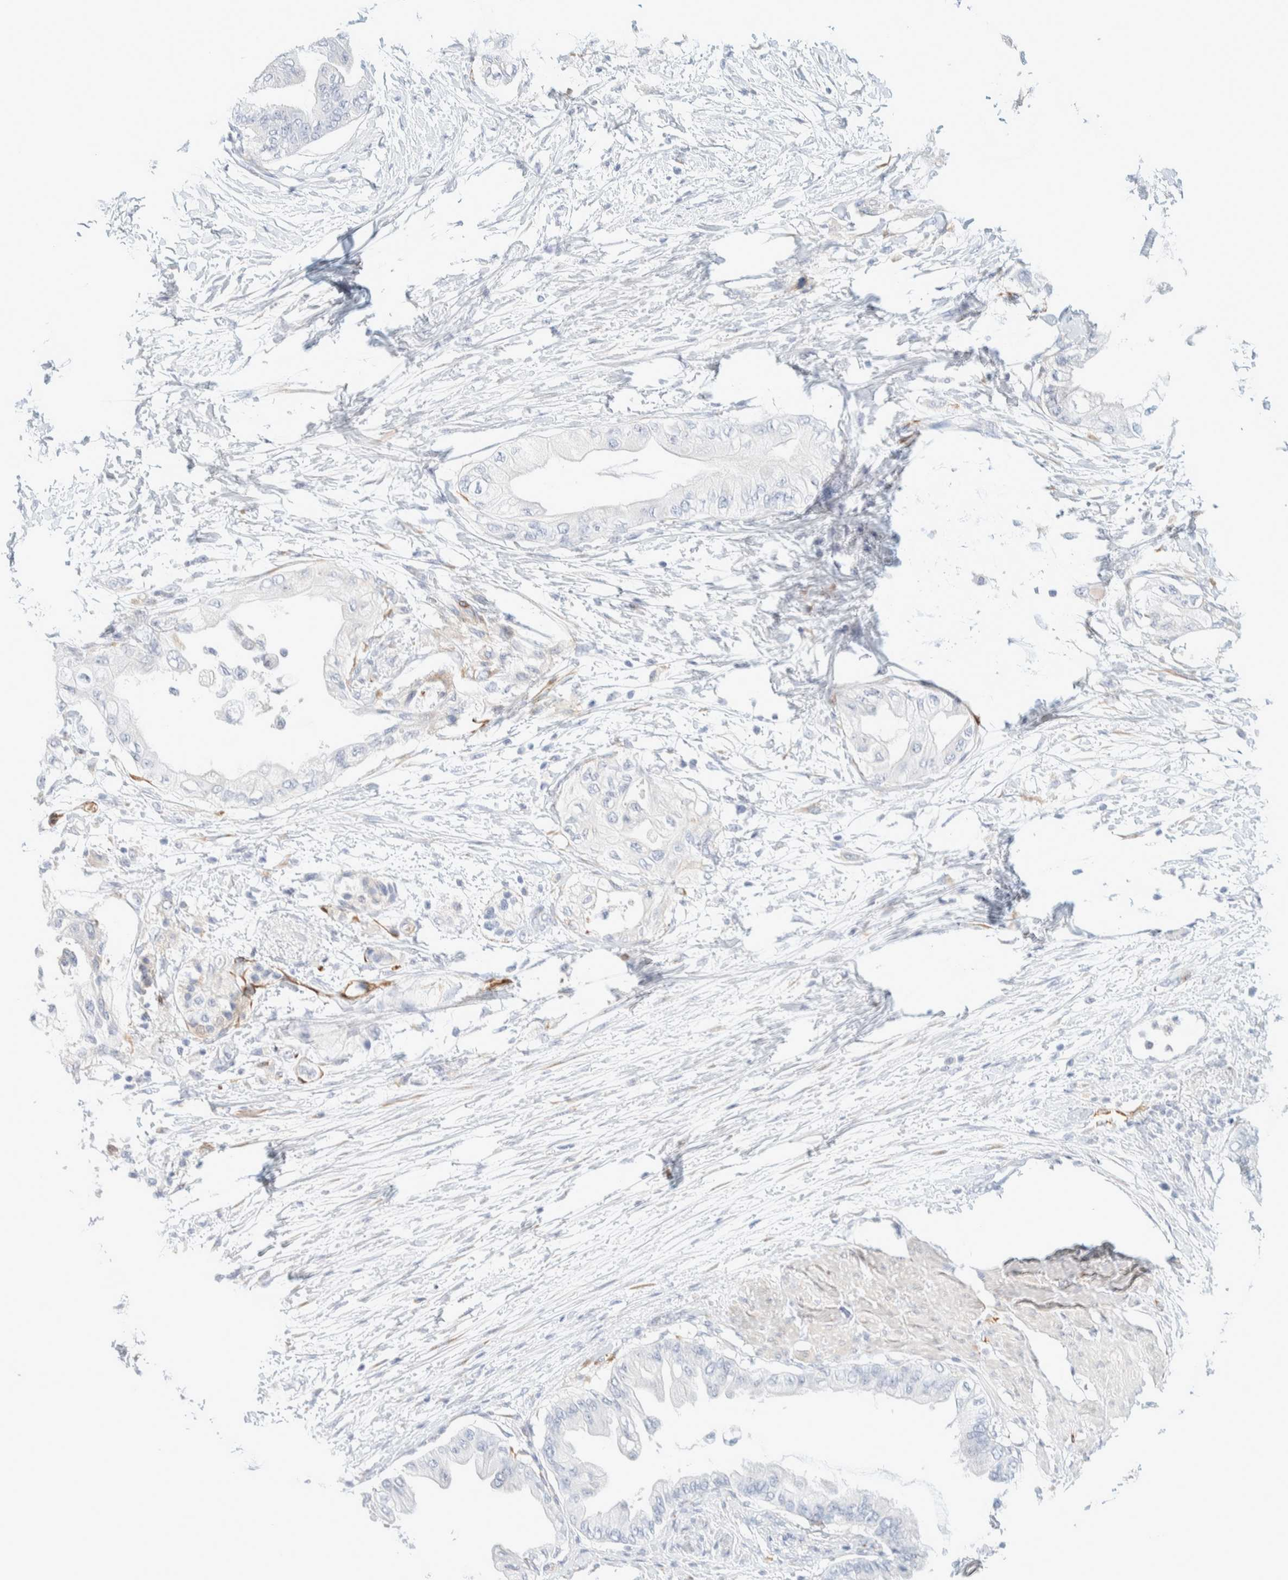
{"staining": {"intensity": "negative", "quantity": "none", "location": "none"}, "tissue": "pancreatic cancer", "cell_type": "Tumor cells", "image_type": "cancer", "snomed": [{"axis": "morphology", "description": "Normal tissue, NOS"}, {"axis": "morphology", "description": "Adenocarcinoma, NOS"}, {"axis": "topography", "description": "Pancreas"}, {"axis": "topography", "description": "Duodenum"}], "caption": "There is no significant positivity in tumor cells of adenocarcinoma (pancreatic).", "gene": "ATCAY", "patient": {"sex": "female", "age": 60}}